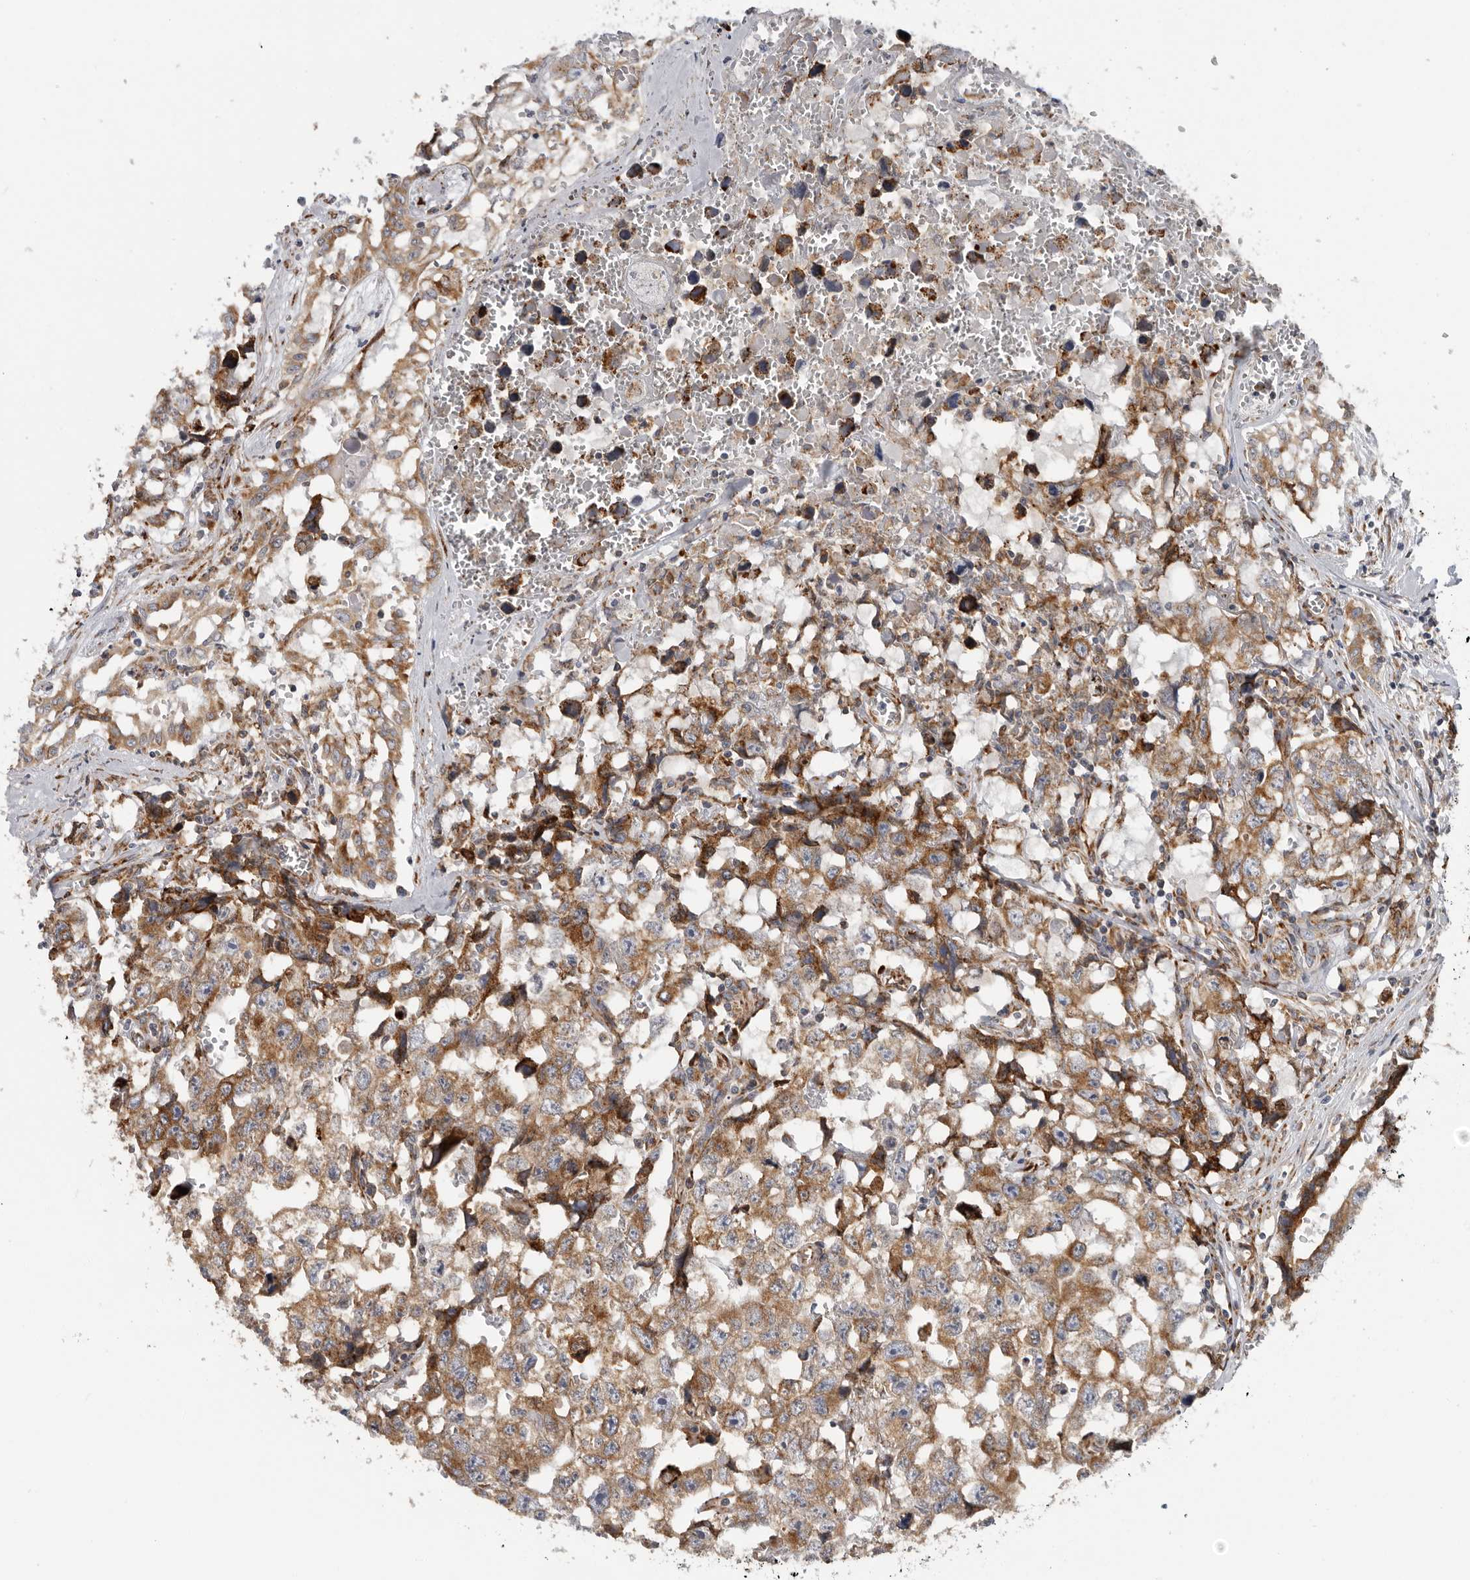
{"staining": {"intensity": "moderate", "quantity": ">75%", "location": "cytoplasmic/membranous"}, "tissue": "testis cancer", "cell_type": "Tumor cells", "image_type": "cancer", "snomed": [{"axis": "morphology", "description": "Carcinoma, Embryonal, NOS"}, {"axis": "topography", "description": "Testis"}], "caption": "Testis cancer stained for a protein (brown) demonstrates moderate cytoplasmic/membranous positive positivity in about >75% of tumor cells.", "gene": "ALPK2", "patient": {"sex": "male", "age": 31}}